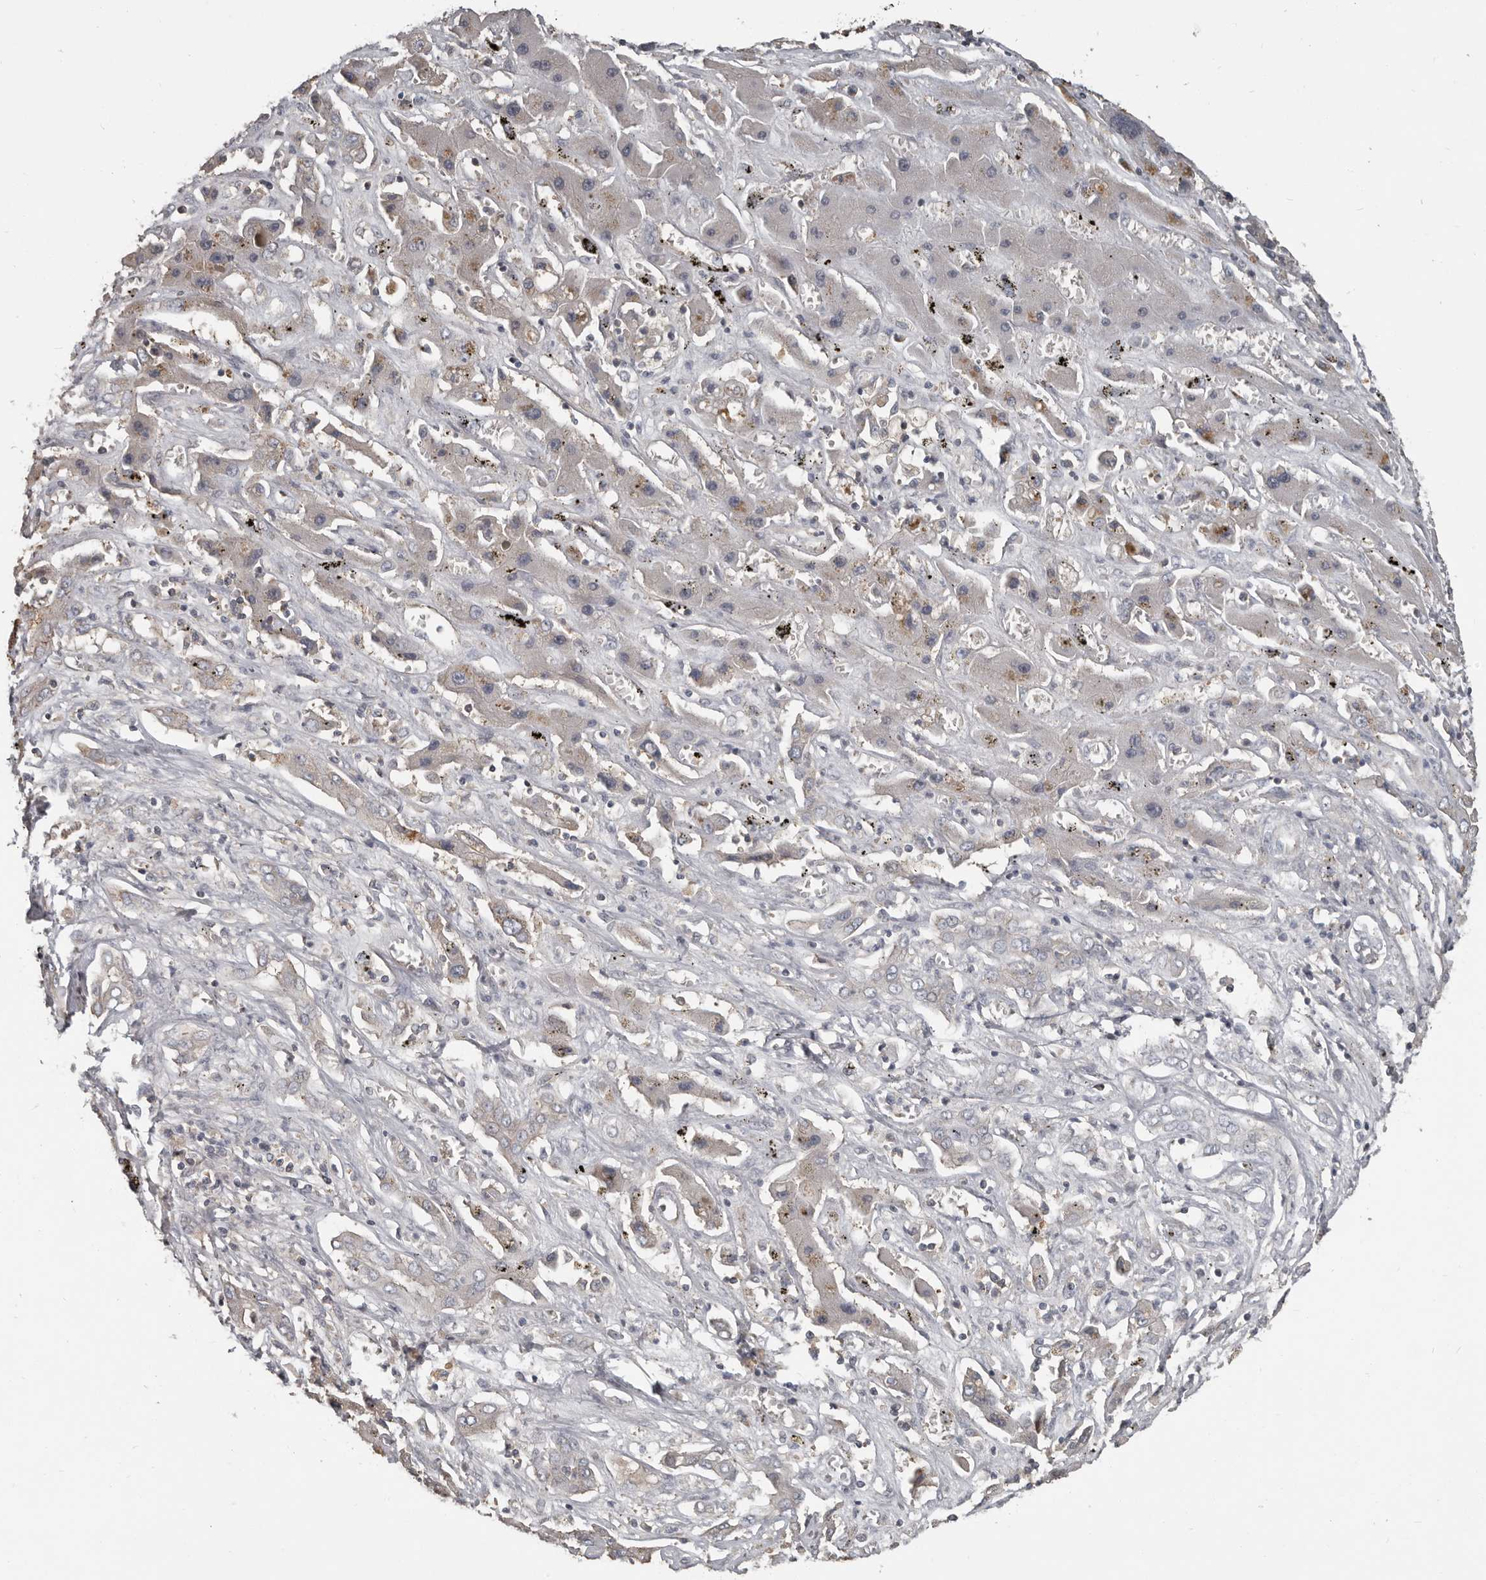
{"staining": {"intensity": "negative", "quantity": "none", "location": "none"}, "tissue": "liver cancer", "cell_type": "Tumor cells", "image_type": "cancer", "snomed": [{"axis": "morphology", "description": "Cholangiocarcinoma"}, {"axis": "topography", "description": "Liver"}], "caption": "Liver cancer stained for a protein using immunohistochemistry (IHC) displays no positivity tumor cells.", "gene": "CA6", "patient": {"sex": "male", "age": 67}}